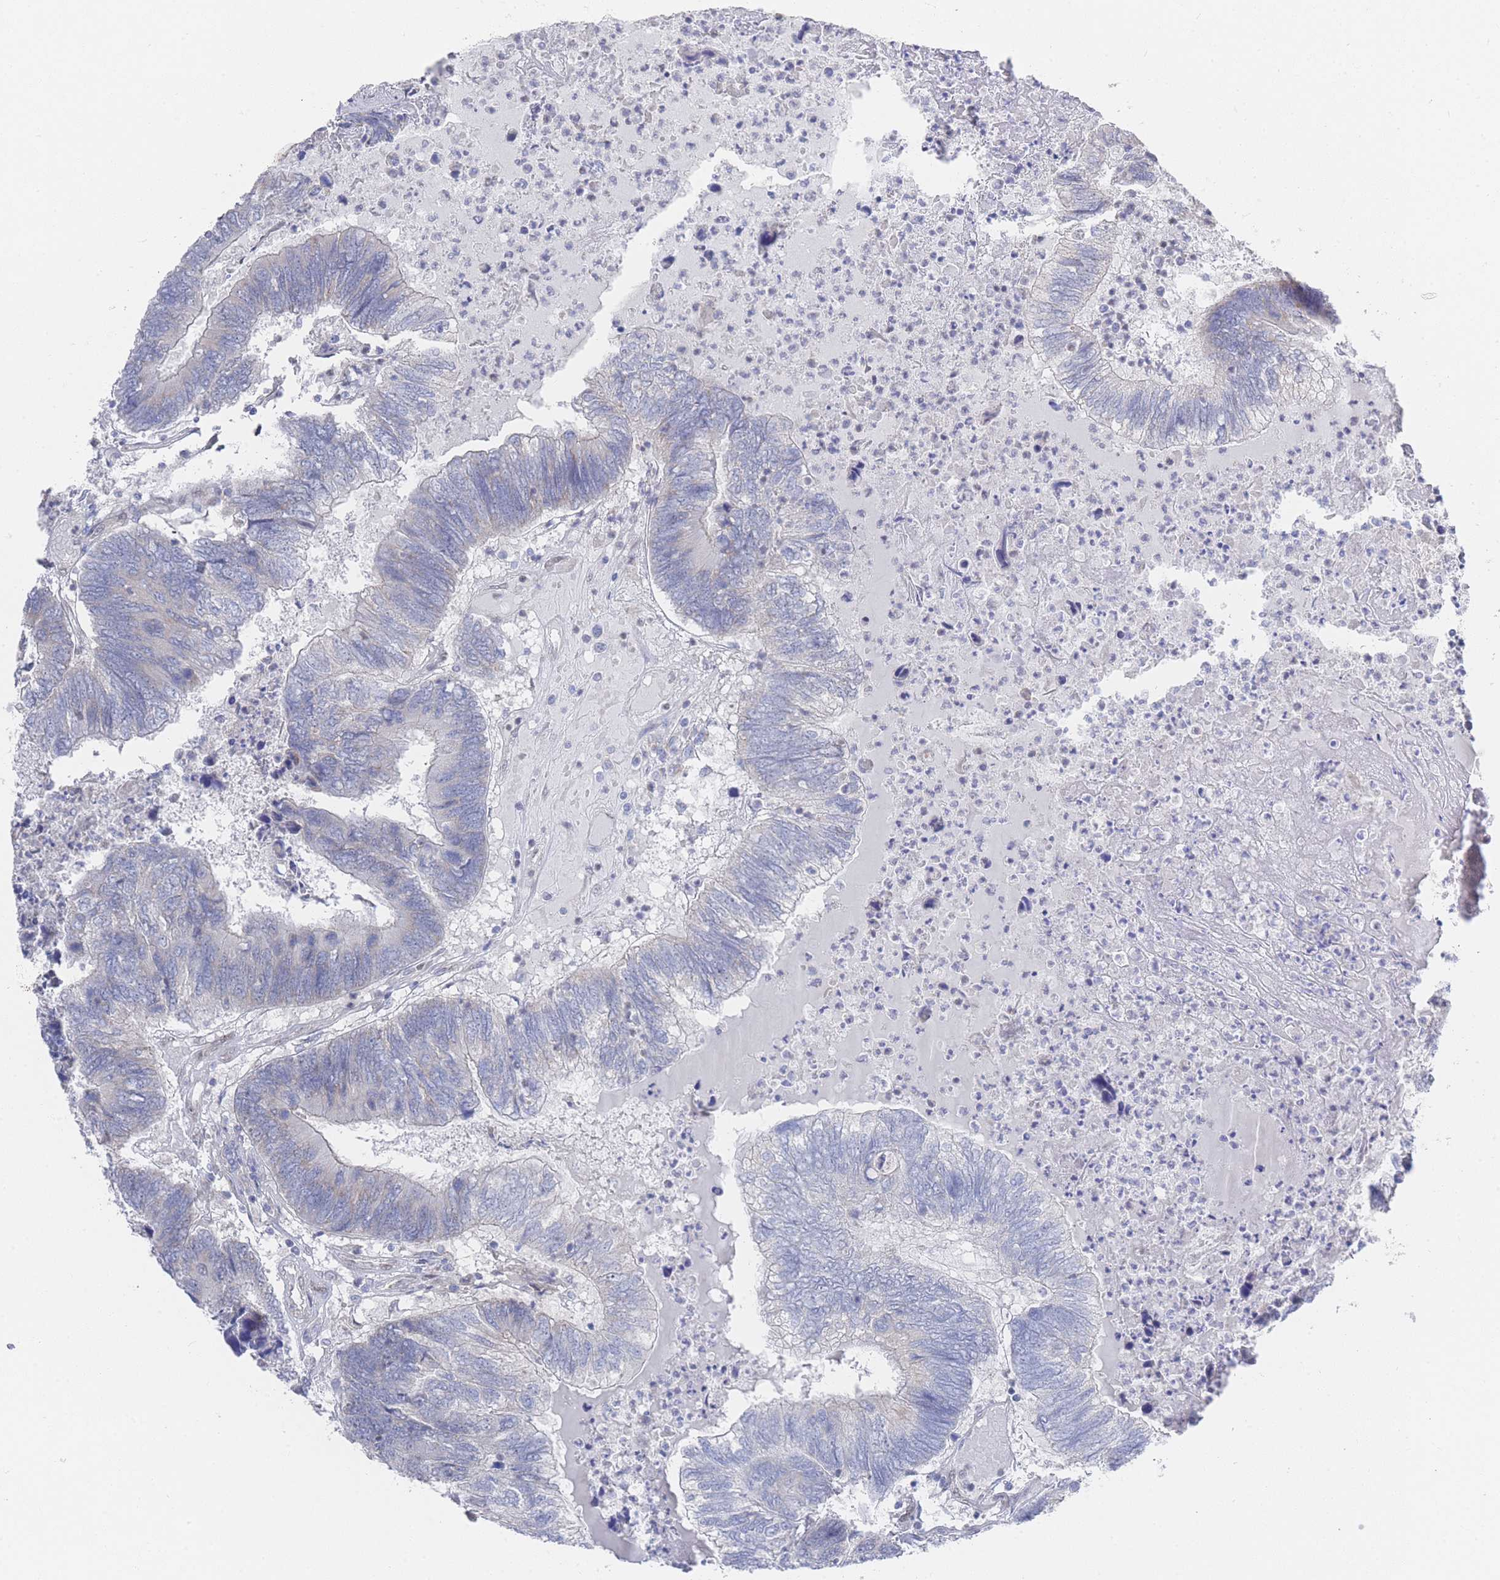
{"staining": {"intensity": "negative", "quantity": "none", "location": "none"}, "tissue": "colorectal cancer", "cell_type": "Tumor cells", "image_type": "cancer", "snomed": [{"axis": "morphology", "description": "Adenocarcinoma, NOS"}, {"axis": "topography", "description": "Colon"}], "caption": "Histopathology image shows no significant protein expression in tumor cells of colorectal adenocarcinoma. The staining is performed using DAB brown chromogen with nuclei counter-stained in using hematoxylin.", "gene": "ZNF142", "patient": {"sex": "female", "age": 67}}